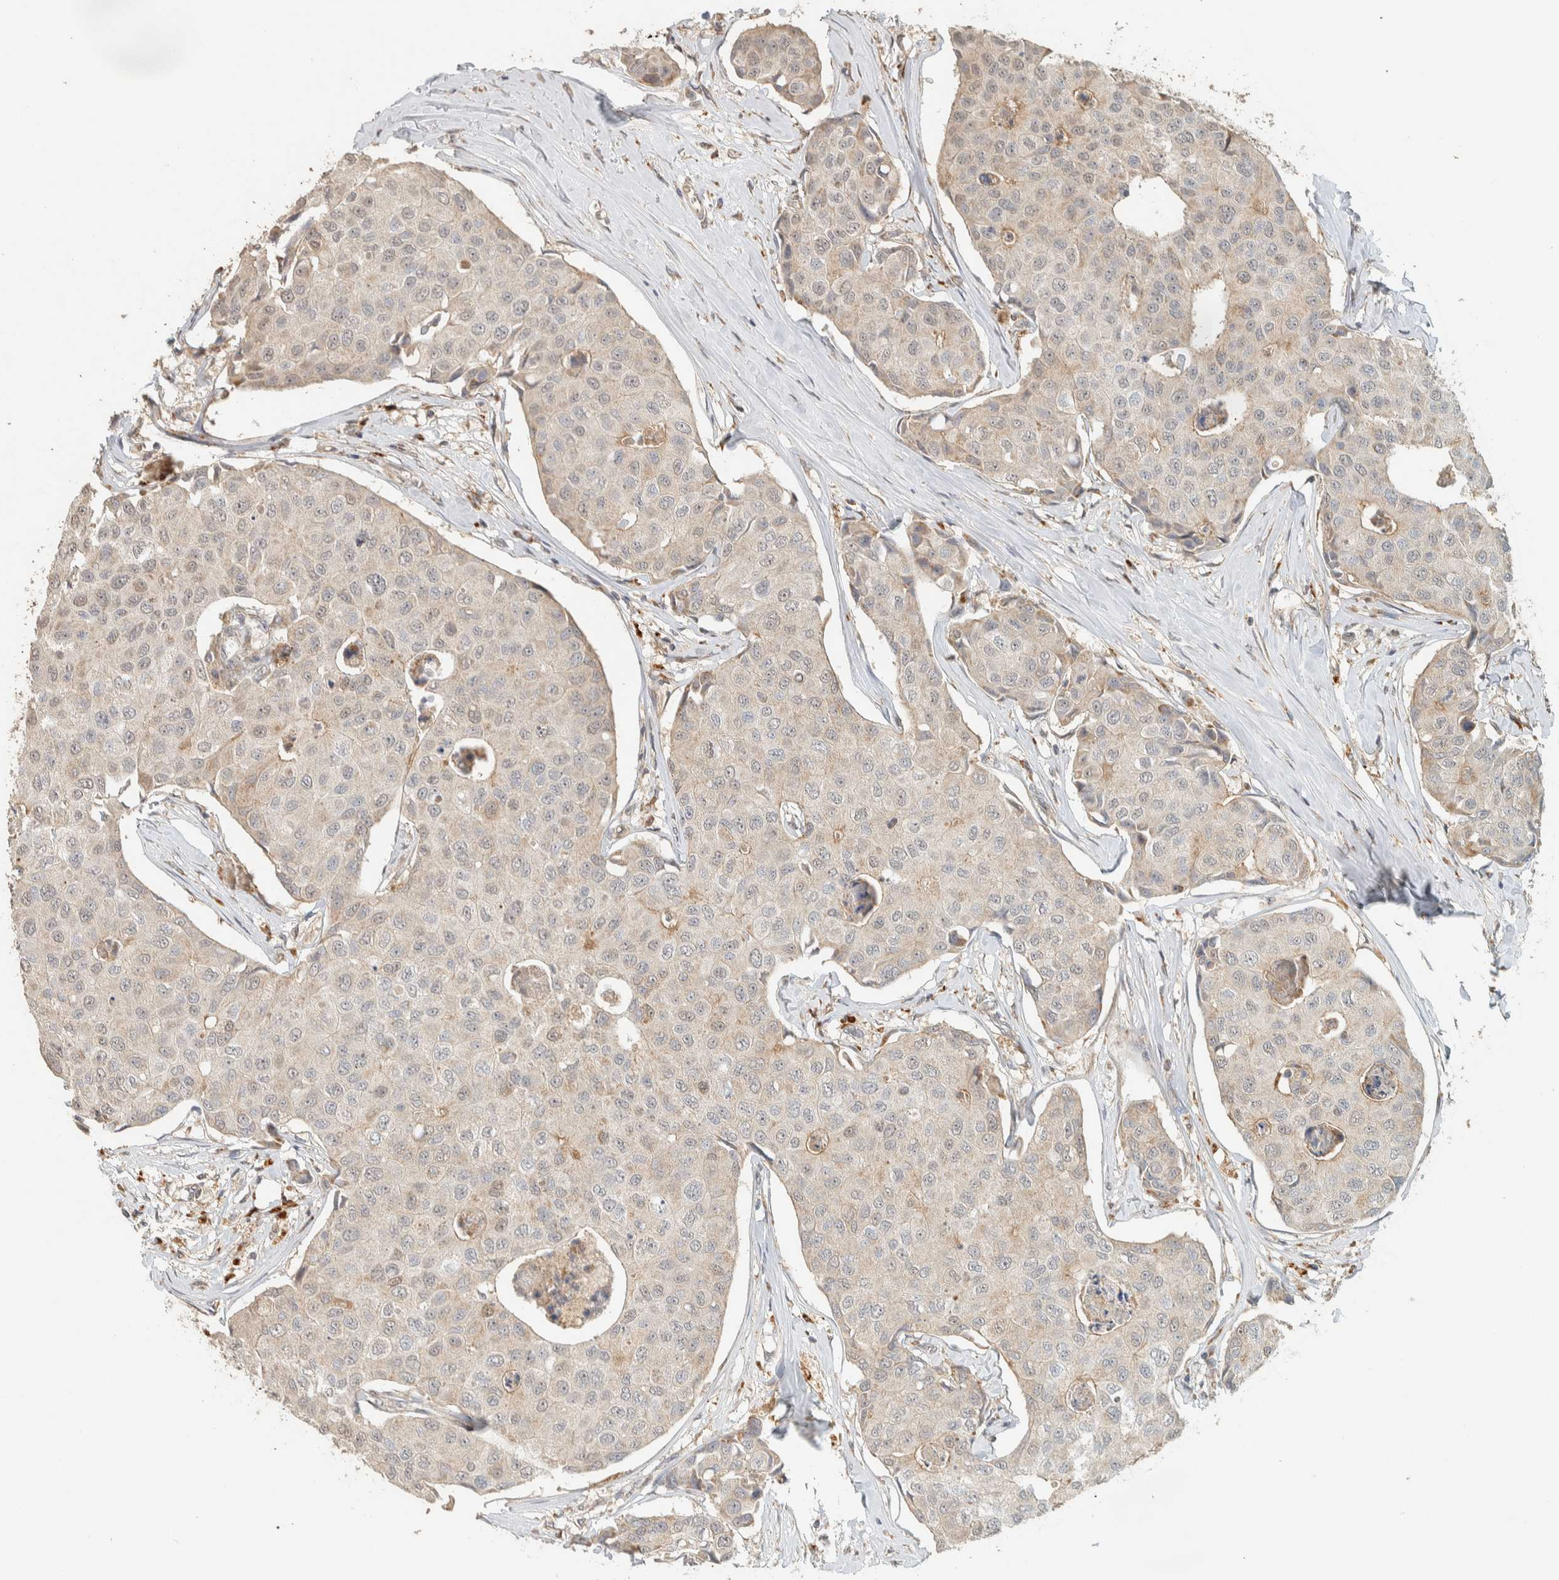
{"staining": {"intensity": "weak", "quantity": "<25%", "location": "cytoplasmic/membranous"}, "tissue": "breast cancer", "cell_type": "Tumor cells", "image_type": "cancer", "snomed": [{"axis": "morphology", "description": "Duct carcinoma"}, {"axis": "topography", "description": "Breast"}], "caption": "Photomicrograph shows no protein positivity in tumor cells of breast cancer (infiltrating ductal carcinoma) tissue. (Immunohistochemistry, brightfield microscopy, high magnification).", "gene": "PDE7B", "patient": {"sex": "female", "age": 80}}